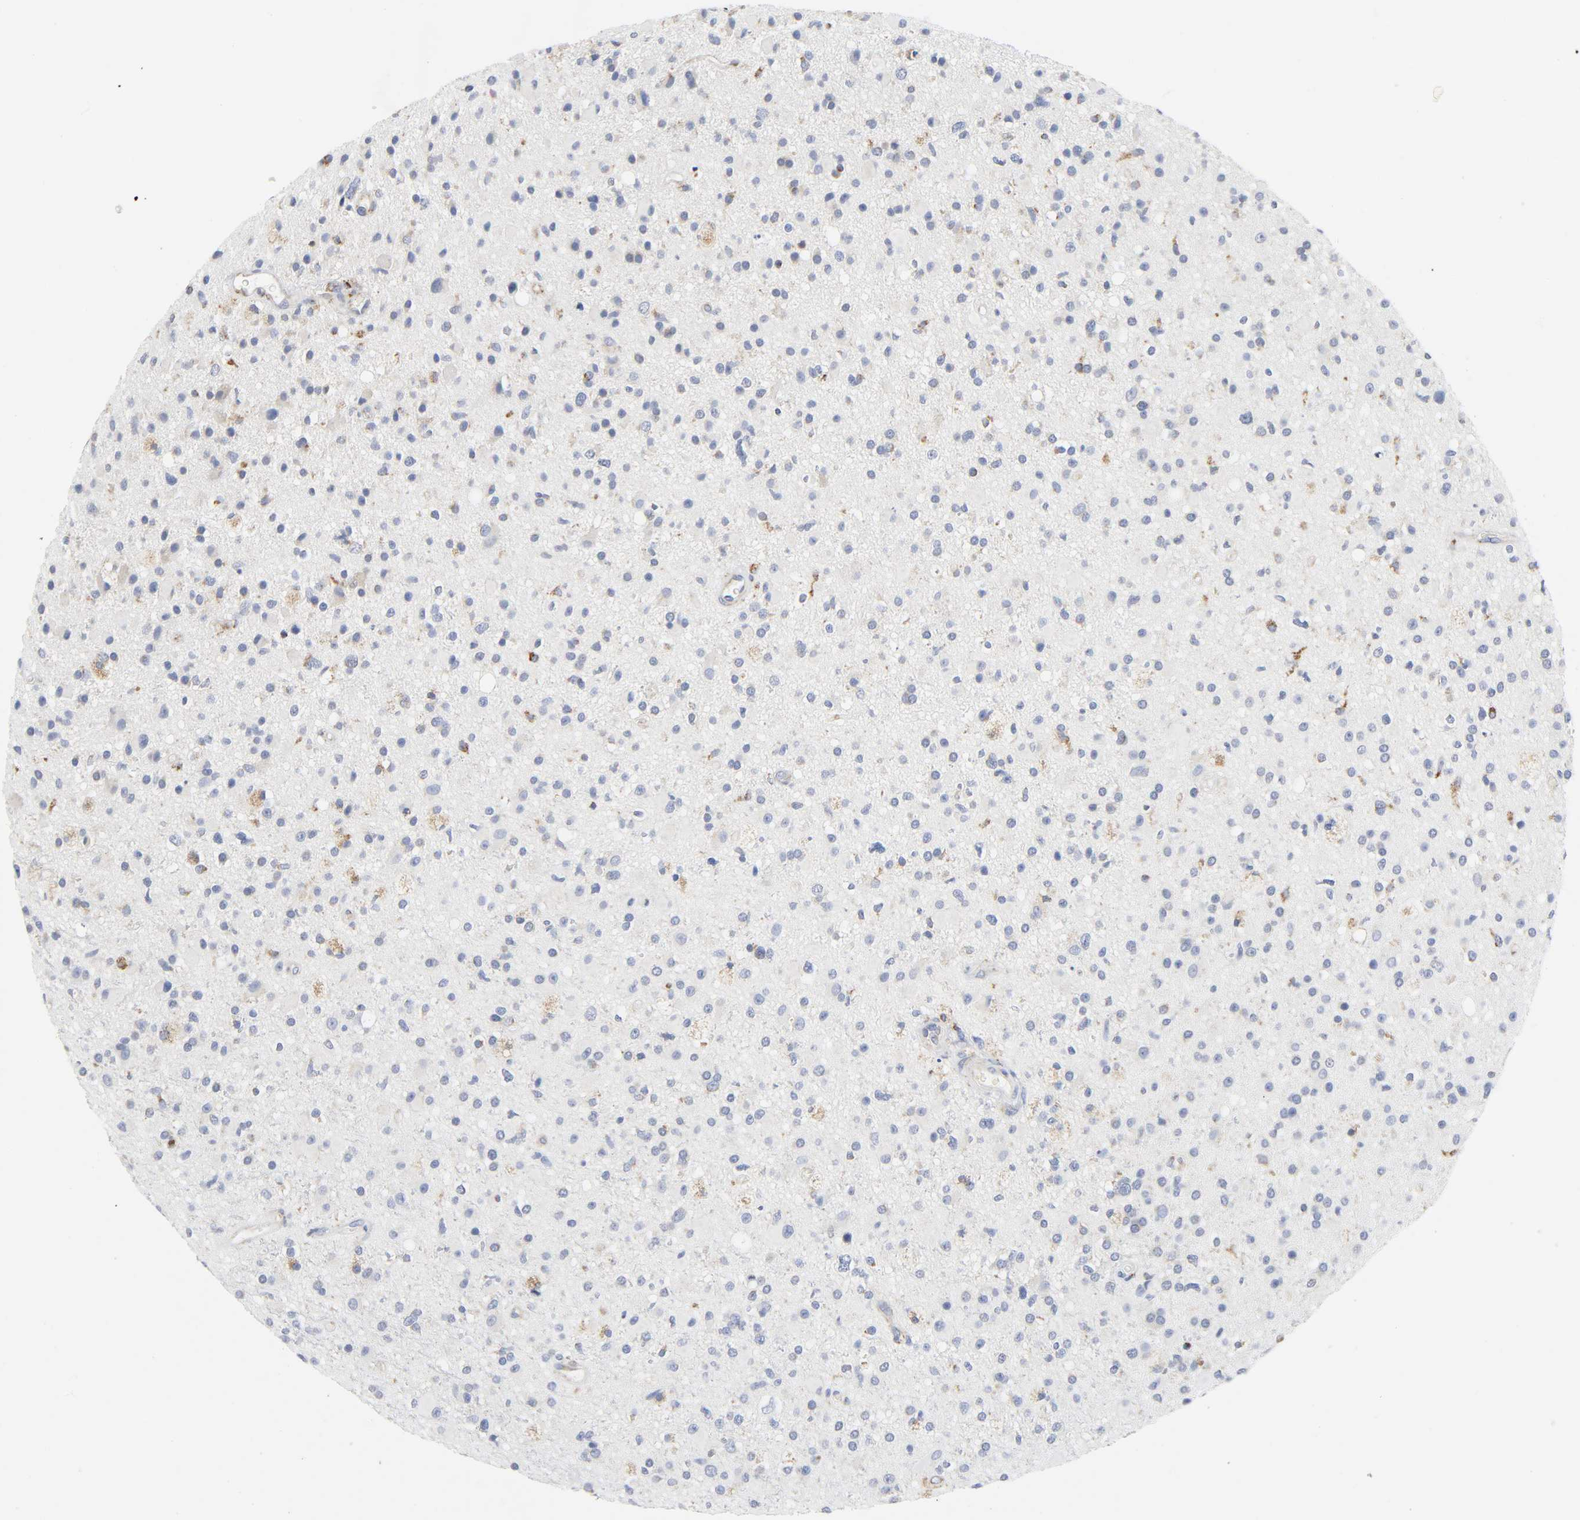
{"staining": {"intensity": "moderate", "quantity": "<25%", "location": "cytoplasmic/membranous"}, "tissue": "glioma", "cell_type": "Tumor cells", "image_type": "cancer", "snomed": [{"axis": "morphology", "description": "Glioma, malignant, High grade"}, {"axis": "topography", "description": "Brain"}], "caption": "Malignant glioma (high-grade) stained with a protein marker reveals moderate staining in tumor cells.", "gene": "BAK1", "patient": {"sex": "male", "age": 33}}